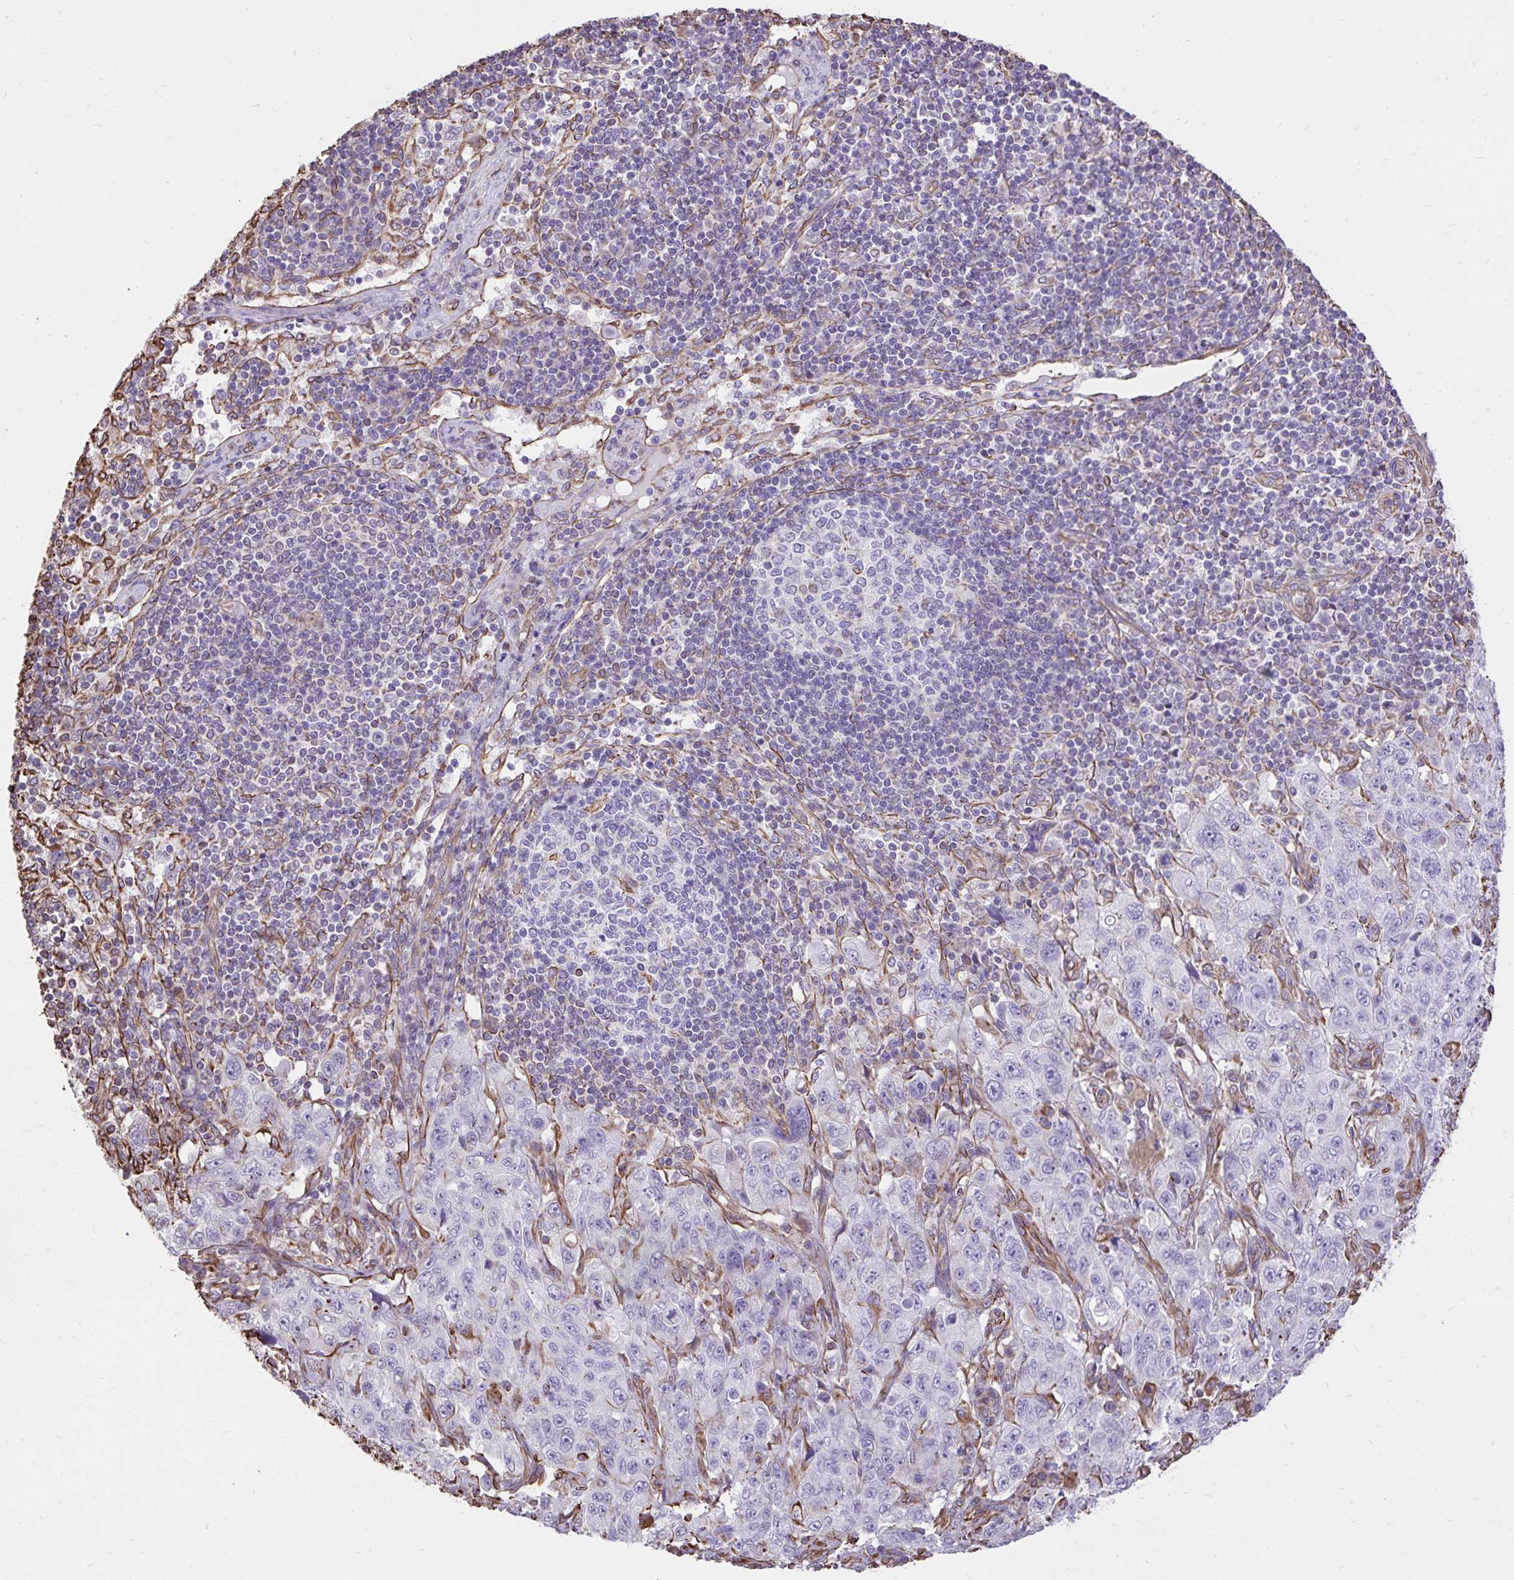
{"staining": {"intensity": "negative", "quantity": "none", "location": "none"}, "tissue": "pancreatic cancer", "cell_type": "Tumor cells", "image_type": "cancer", "snomed": [{"axis": "morphology", "description": "Adenocarcinoma, NOS"}, {"axis": "topography", "description": "Pancreas"}], "caption": "High magnification brightfield microscopy of pancreatic cancer stained with DAB (3,3'-diaminobenzidine) (brown) and counterstained with hematoxylin (blue): tumor cells show no significant positivity.", "gene": "RNF103", "patient": {"sex": "male", "age": 68}}